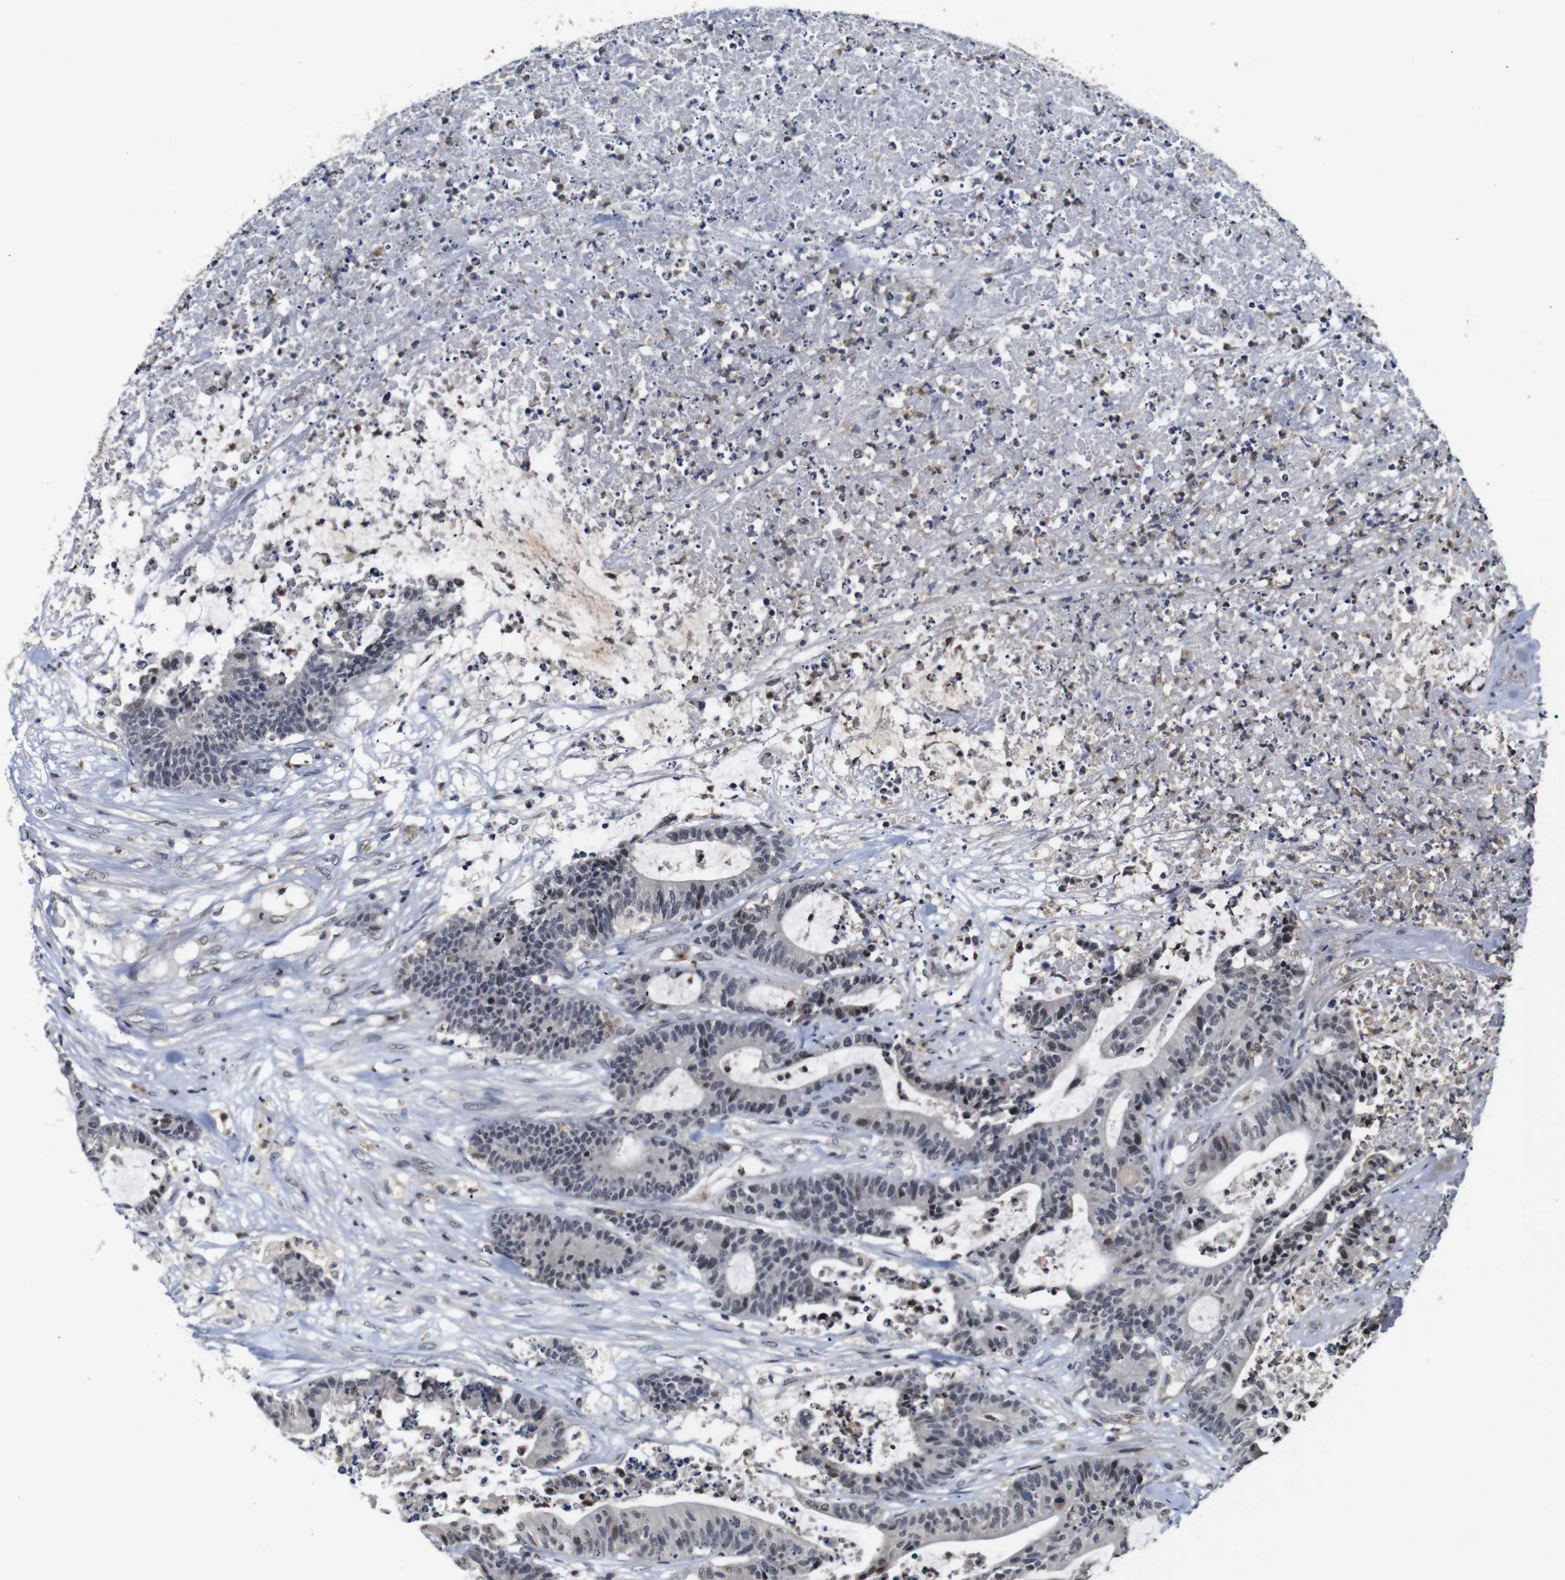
{"staining": {"intensity": "weak", "quantity": "<25%", "location": "nuclear"}, "tissue": "colorectal cancer", "cell_type": "Tumor cells", "image_type": "cancer", "snomed": [{"axis": "morphology", "description": "Adenocarcinoma, NOS"}, {"axis": "topography", "description": "Colon"}], "caption": "Human adenocarcinoma (colorectal) stained for a protein using immunohistochemistry (IHC) shows no staining in tumor cells.", "gene": "NTRK3", "patient": {"sex": "female", "age": 84}}